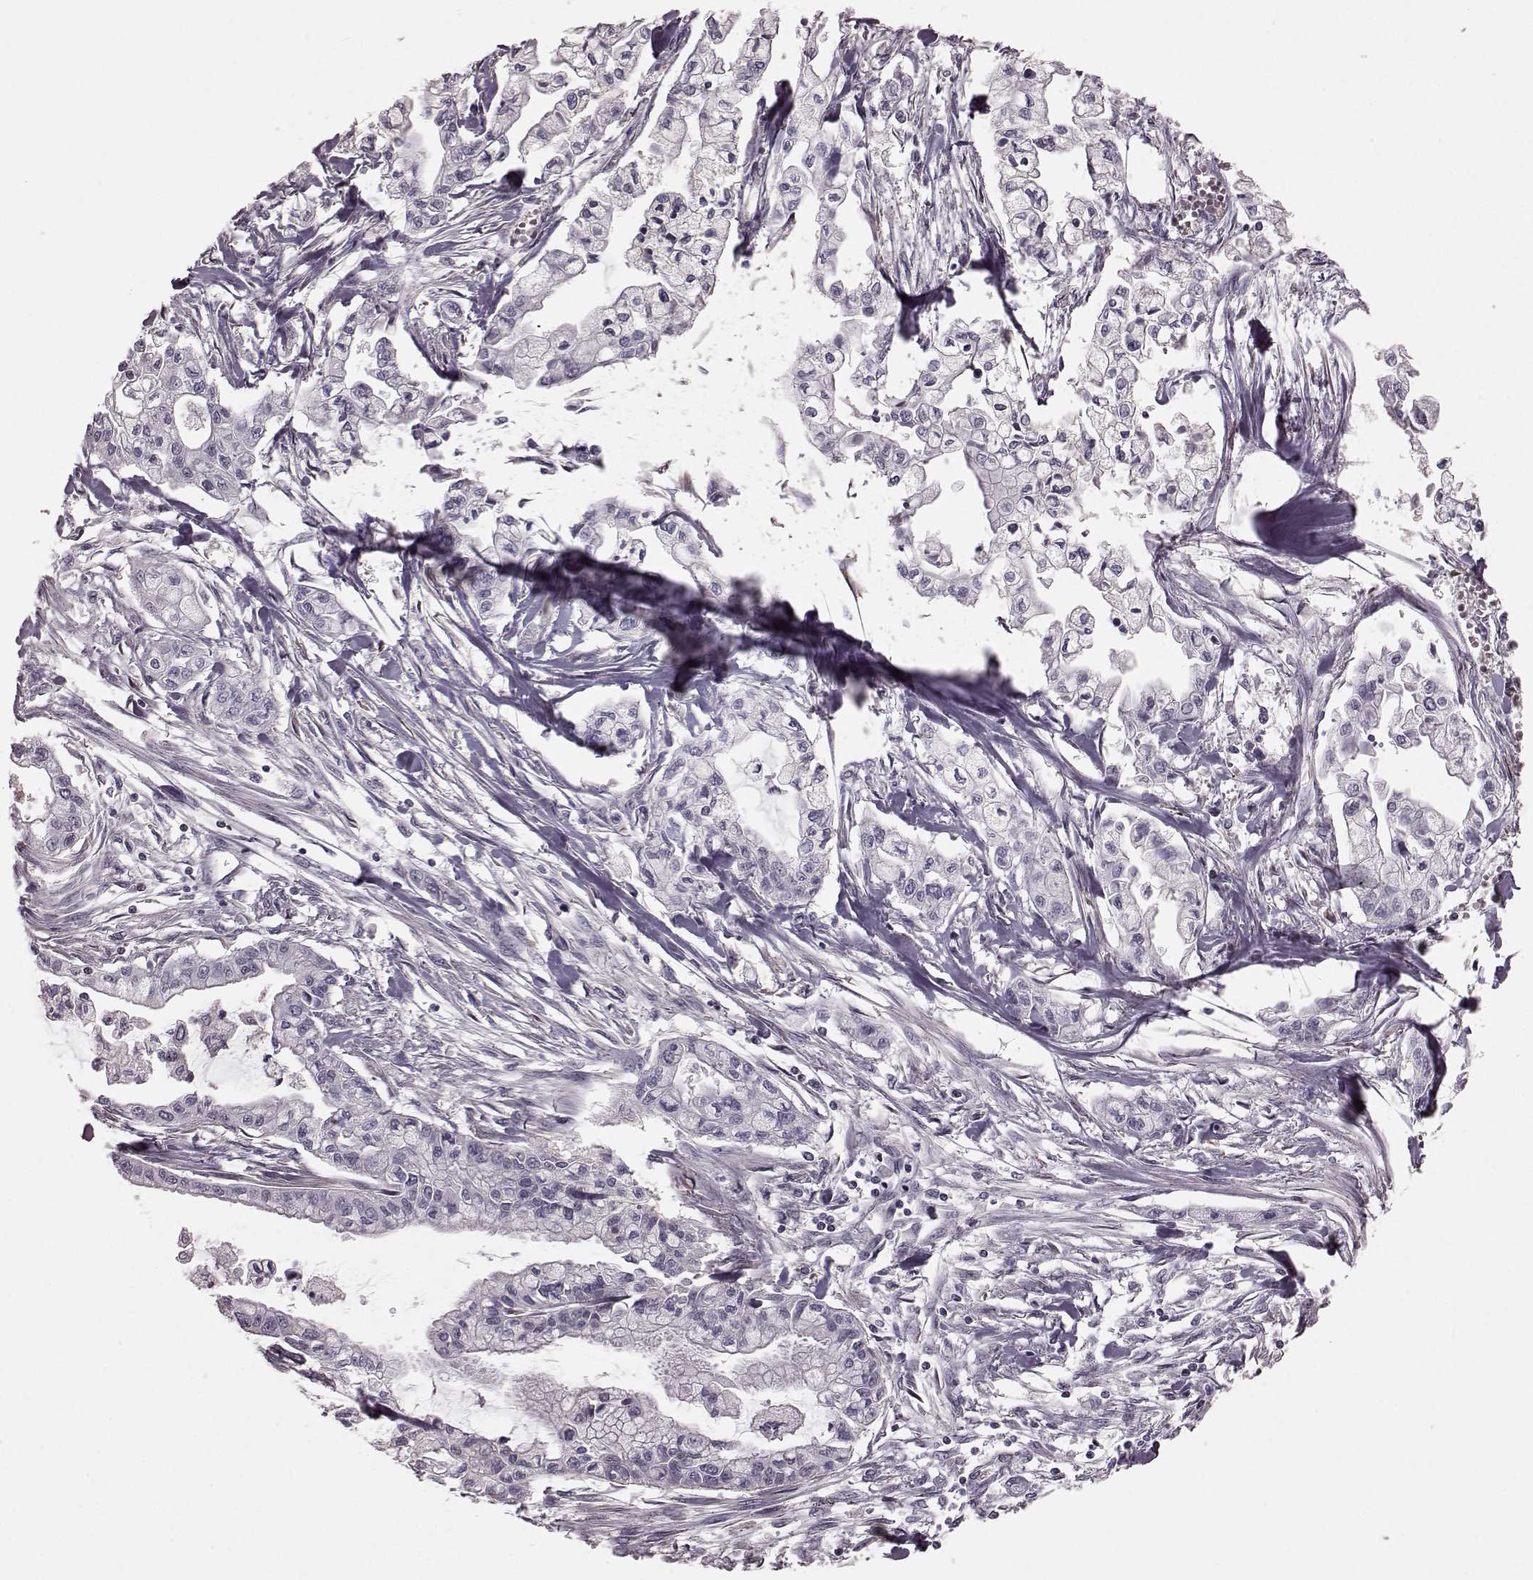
{"staining": {"intensity": "negative", "quantity": "none", "location": "none"}, "tissue": "pancreatic cancer", "cell_type": "Tumor cells", "image_type": "cancer", "snomed": [{"axis": "morphology", "description": "Adenocarcinoma, NOS"}, {"axis": "topography", "description": "Pancreas"}], "caption": "Tumor cells are negative for brown protein staining in pancreatic cancer.", "gene": "PDCD1", "patient": {"sex": "male", "age": 54}}